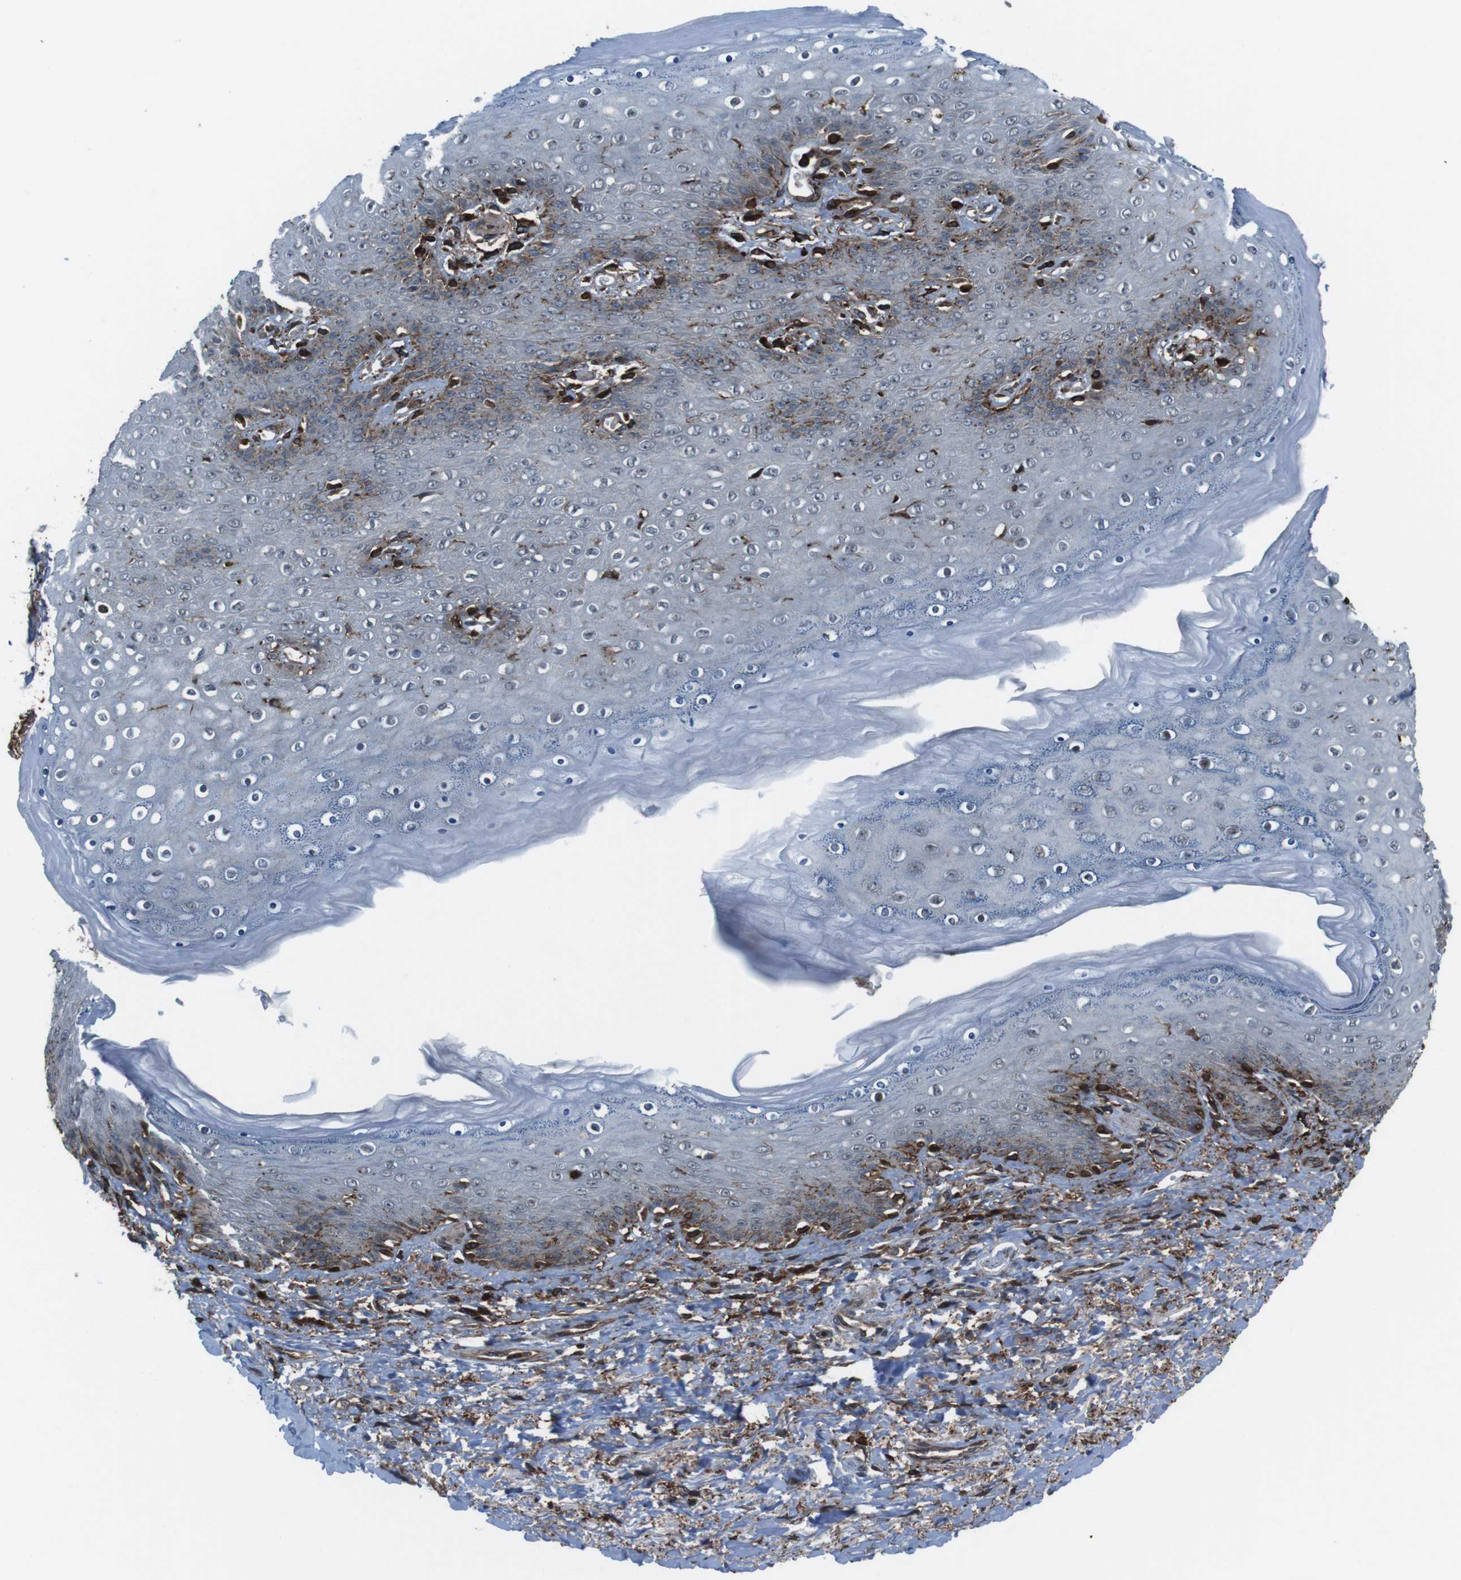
{"staining": {"intensity": "moderate", "quantity": "<25%", "location": "cytoplasmic/membranous"}, "tissue": "skin", "cell_type": "Epidermal cells", "image_type": "normal", "snomed": [{"axis": "morphology", "description": "Normal tissue, NOS"}, {"axis": "topography", "description": "Anal"}], "caption": "The photomicrograph demonstrates a brown stain indicating the presence of a protein in the cytoplasmic/membranous of epidermal cells in skin. The staining was performed using DAB, with brown indicating positive protein expression. Nuclei are stained blue with hematoxylin.", "gene": "GDF10", "patient": {"sex": "female", "age": 46}}